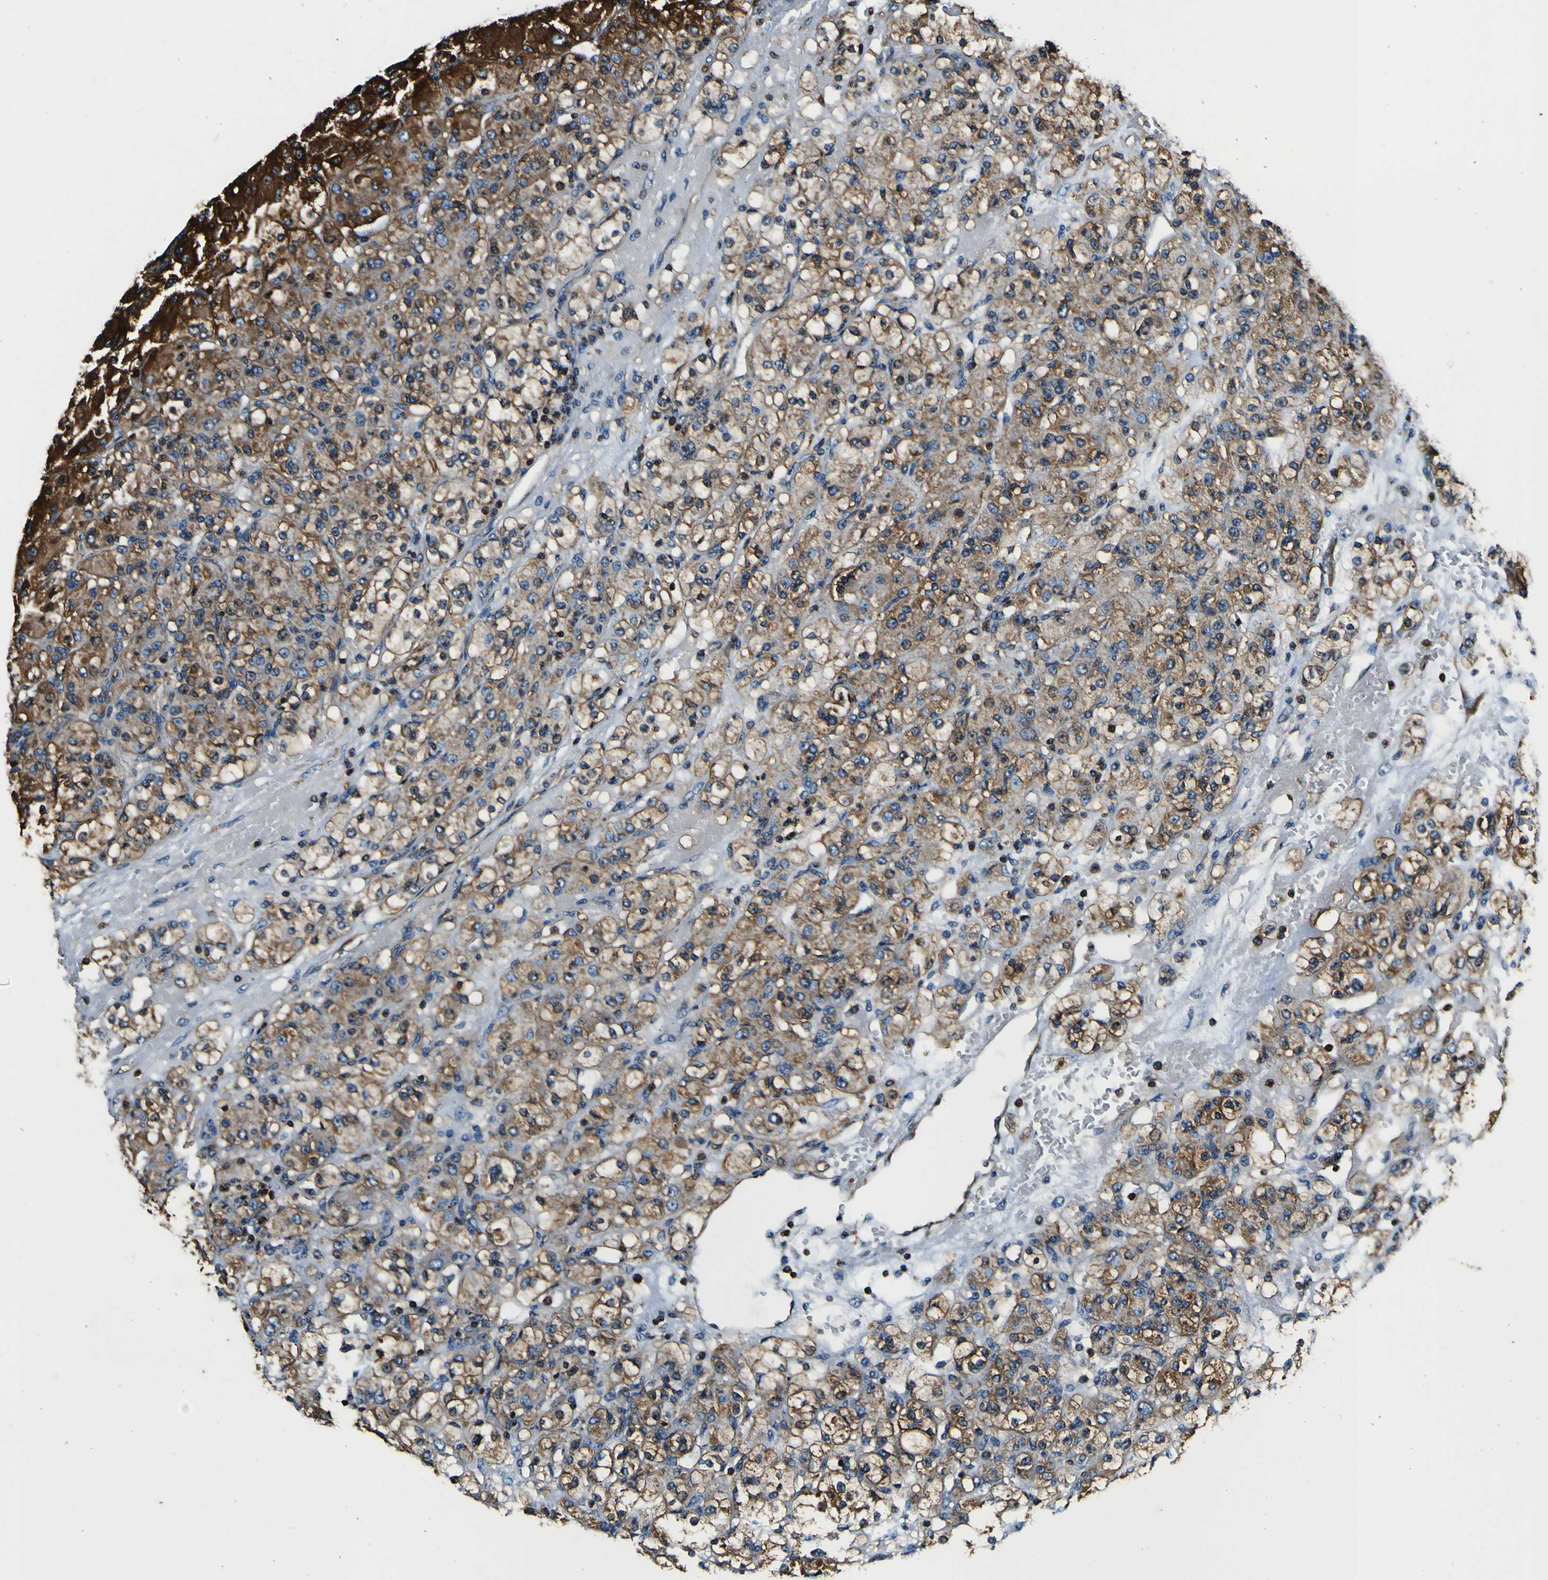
{"staining": {"intensity": "moderate", "quantity": ">75%", "location": "cytoplasmic/membranous"}, "tissue": "renal cancer", "cell_type": "Tumor cells", "image_type": "cancer", "snomed": [{"axis": "morphology", "description": "Normal tissue, NOS"}, {"axis": "morphology", "description": "Adenocarcinoma, NOS"}, {"axis": "topography", "description": "Kidney"}], "caption": "Moderate cytoplasmic/membranous staining is seen in approximately >75% of tumor cells in renal cancer (adenocarcinoma). (brown staining indicates protein expression, while blue staining denotes nuclei).", "gene": "RHOT2", "patient": {"sex": "male", "age": 61}}